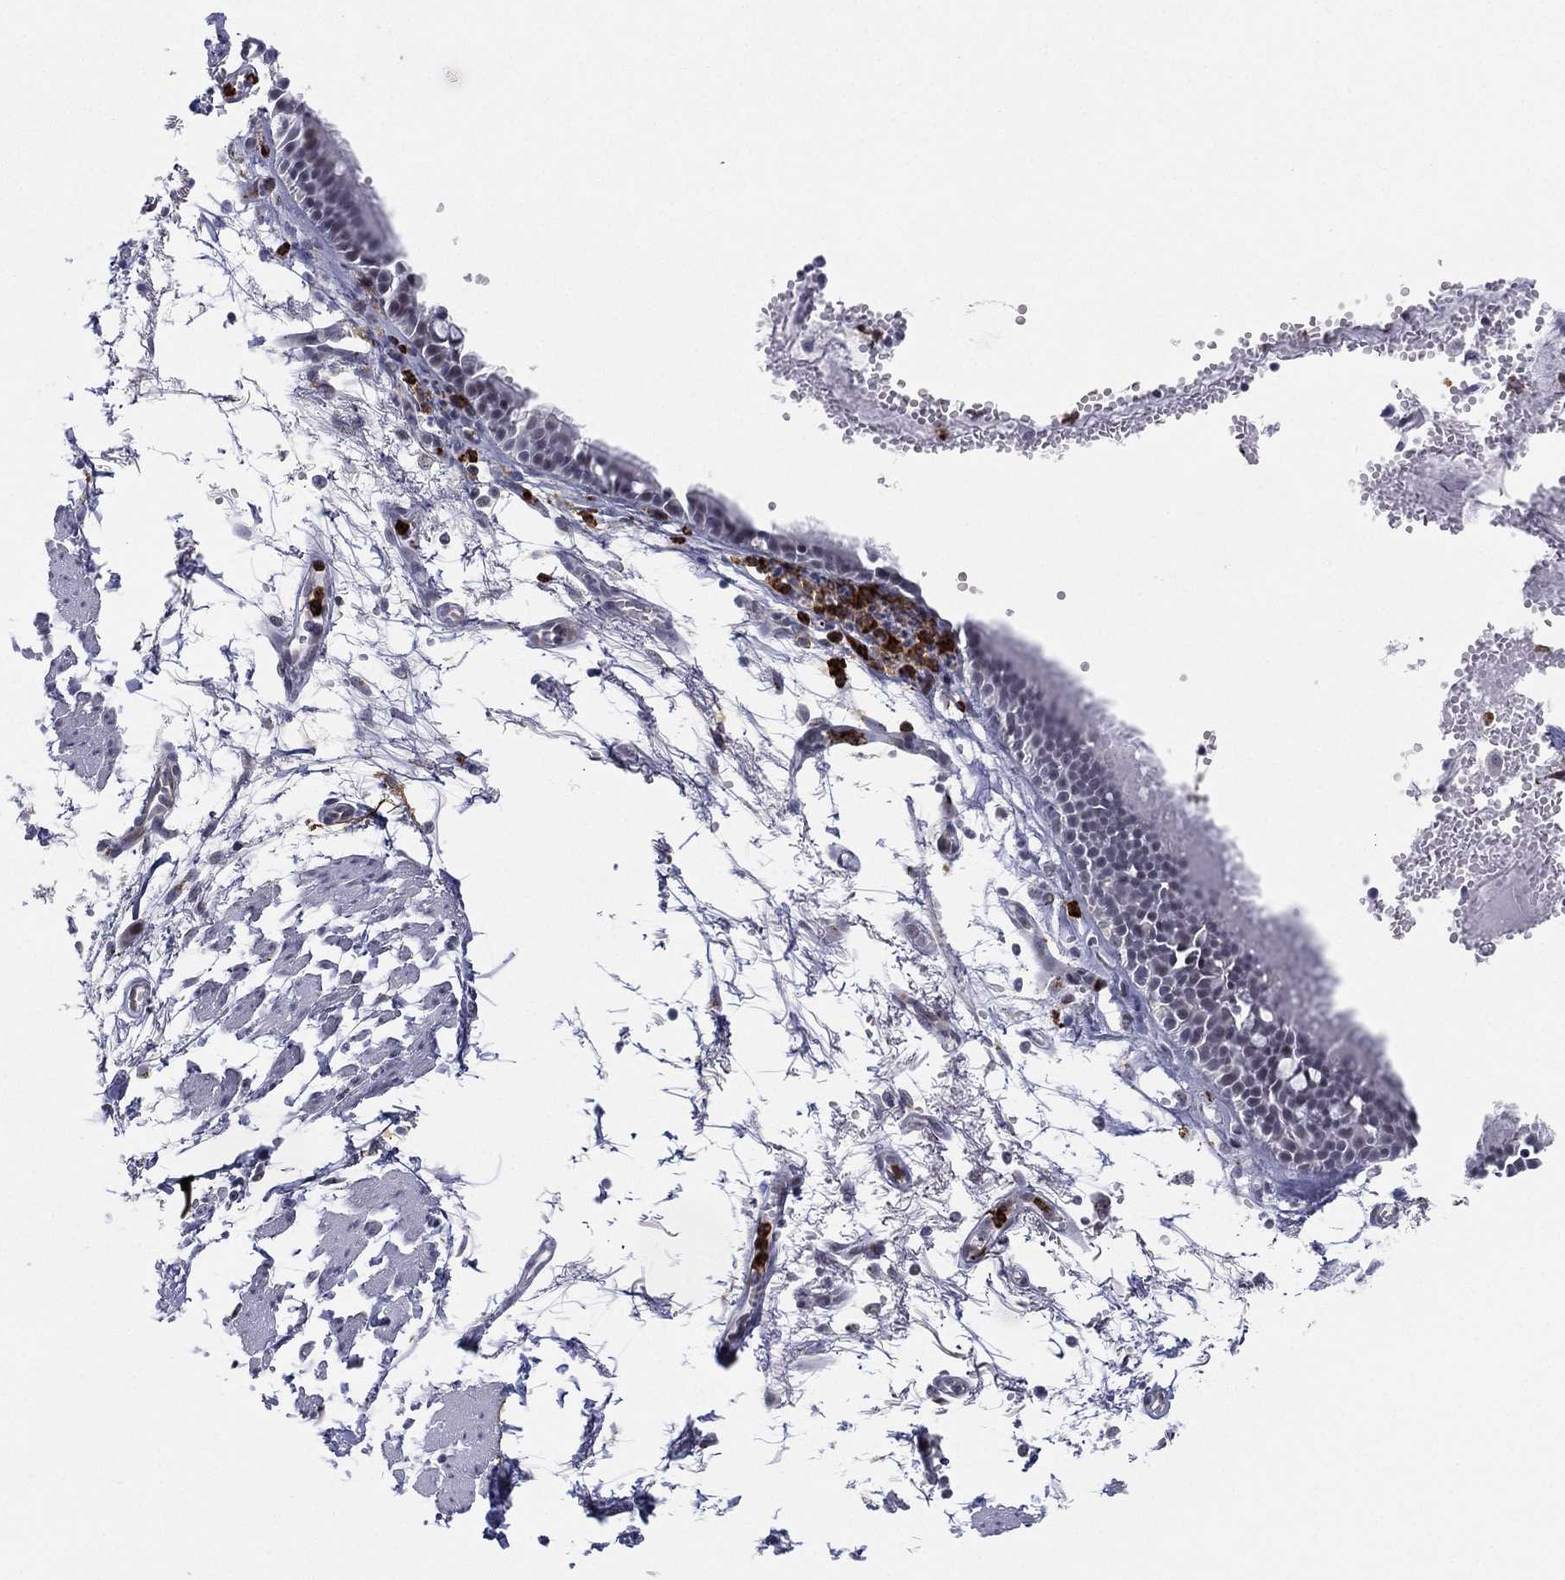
{"staining": {"intensity": "negative", "quantity": "none", "location": "none"}, "tissue": "soft tissue", "cell_type": "Fibroblasts", "image_type": "normal", "snomed": [{"axis": "morphology", "description": "Normal tissue, NOS"}, {"axis": "morphology", "description": "Squamous cell carcinoma, NOS"}, {"axis": "topography", "description": "Cartilage tissue"}, {"axis": "topography", "description": "Lung"}], "caption": "Normal soft tissue was stained to show a protein in brown. There is no significant staining in fibroblasts. (Stains: DAB (3,3'-diaminobenzidine) immunohistochemistry (IHC) with hematoxylin counter stain, Microscopy: brightfield microscopy at high magnification).", "gene": "CD177", "patient": {"sex": "male", "age": 66}}